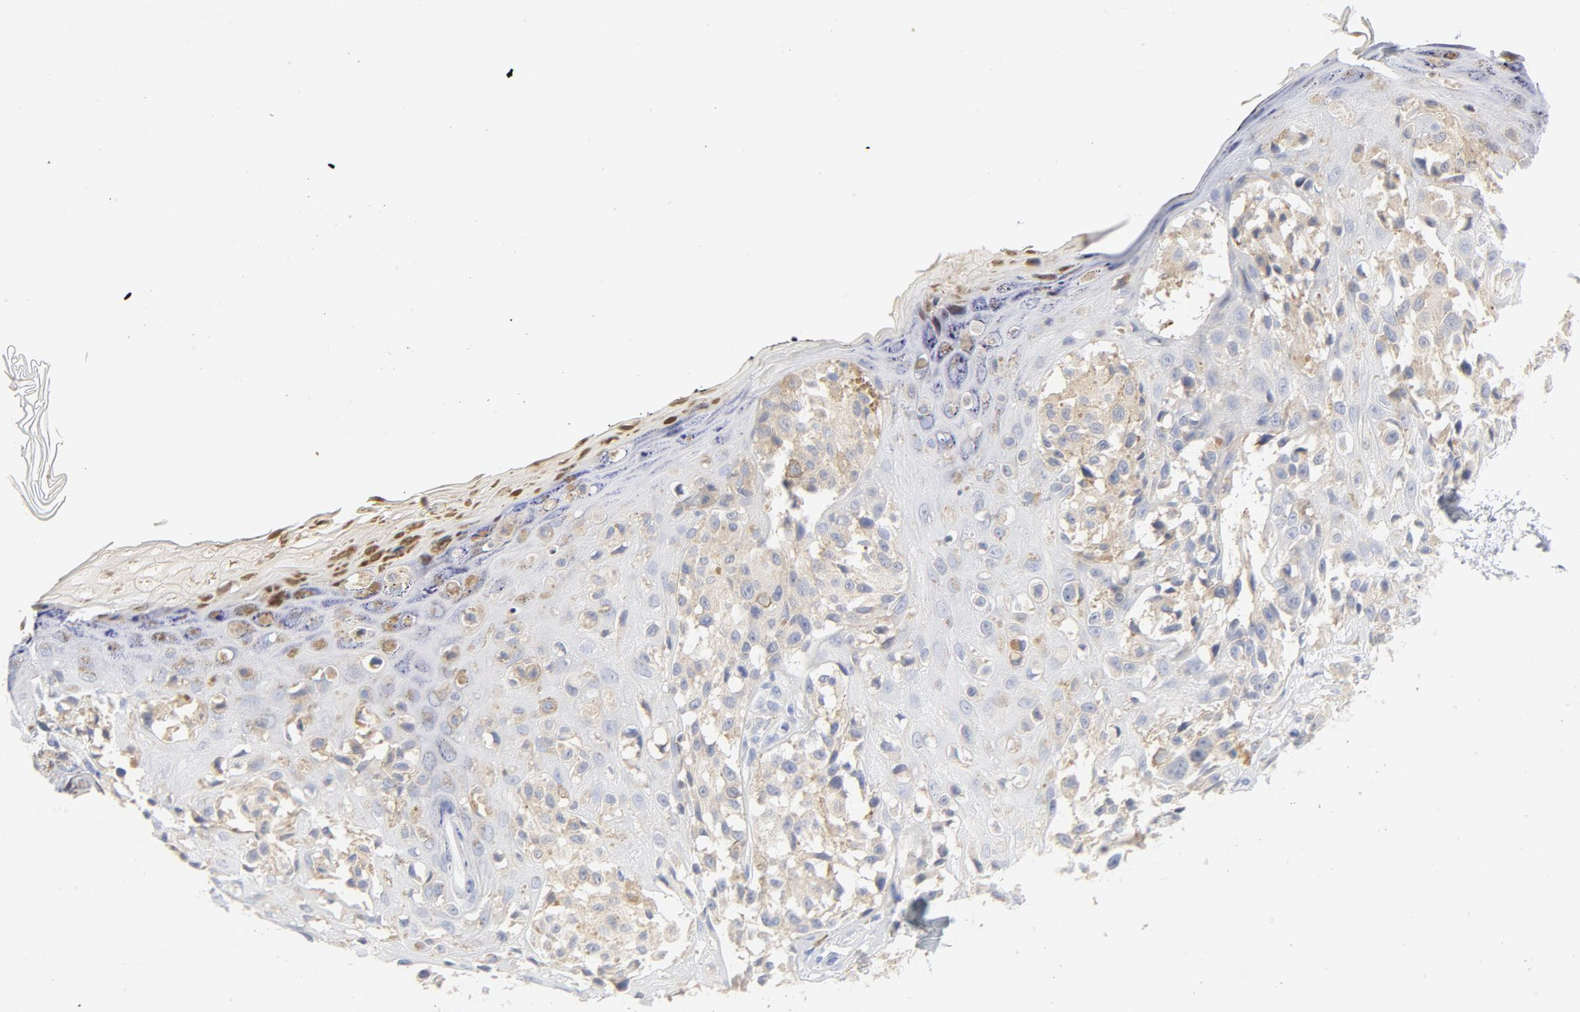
{"staining": {"intensity": "weak", "quantity": "25%-75%", "location": "cytoplasmic/membranous"}, "tissue": "melanoma", "cell_type": "Tumor cells", "image_type": "cancer", "snomed": [{"axis": "morphology", "description": "Malignant melanoma, NOS"}, {"axis": "topography", "description": "Skin"}], "caption": "This is a histology image of immunohistochemistry (IHC) staining of malignant melanoma, which shows weak positivity in the cytoplasmic/membranous of tumor cells.", "gene": "TLR4", "patient": {"sex": "female", "age": 38}}